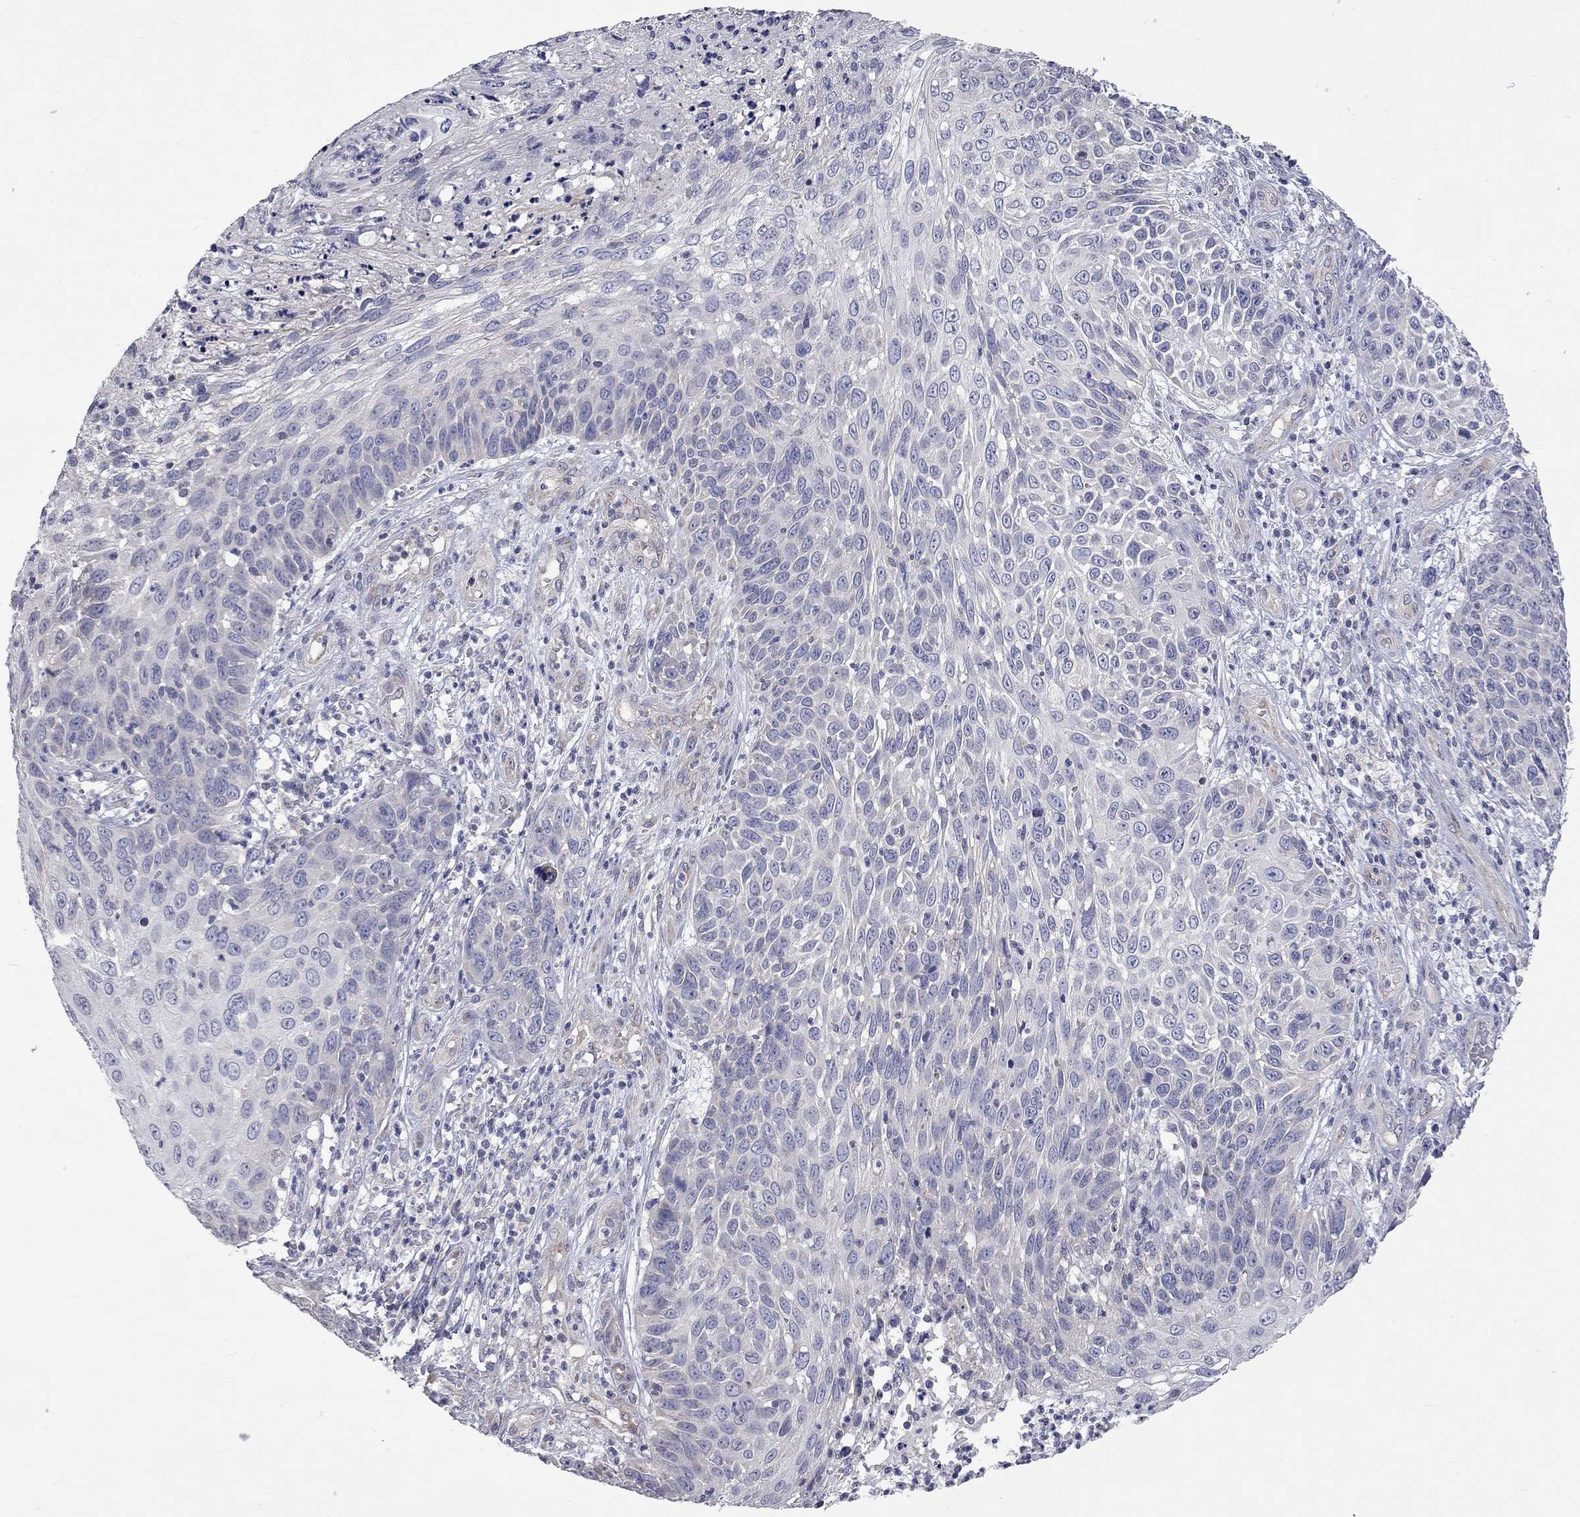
{"staining": {"intensity": "negative", "quantity": "none", "location": "none"}, "tissue": "skin cancer", "cell_type": "Tumor cells", "image_type": "cancer", "snomed": [{"axis": "morphology", "description": "Squamous cell carcinoma, NOS"}, {"axis": "topography", "description": "Skin"}], "caption": "This photomicrograph is of skin cancer (squamous cell carcinoma) stained with immunohistochemistry to label a protein in brown with the nuclei are counter-stained blue. There is no positivity in tumor cells.", "gene": "OPRK1", "patient": {"sex": "male", "age": 92}}